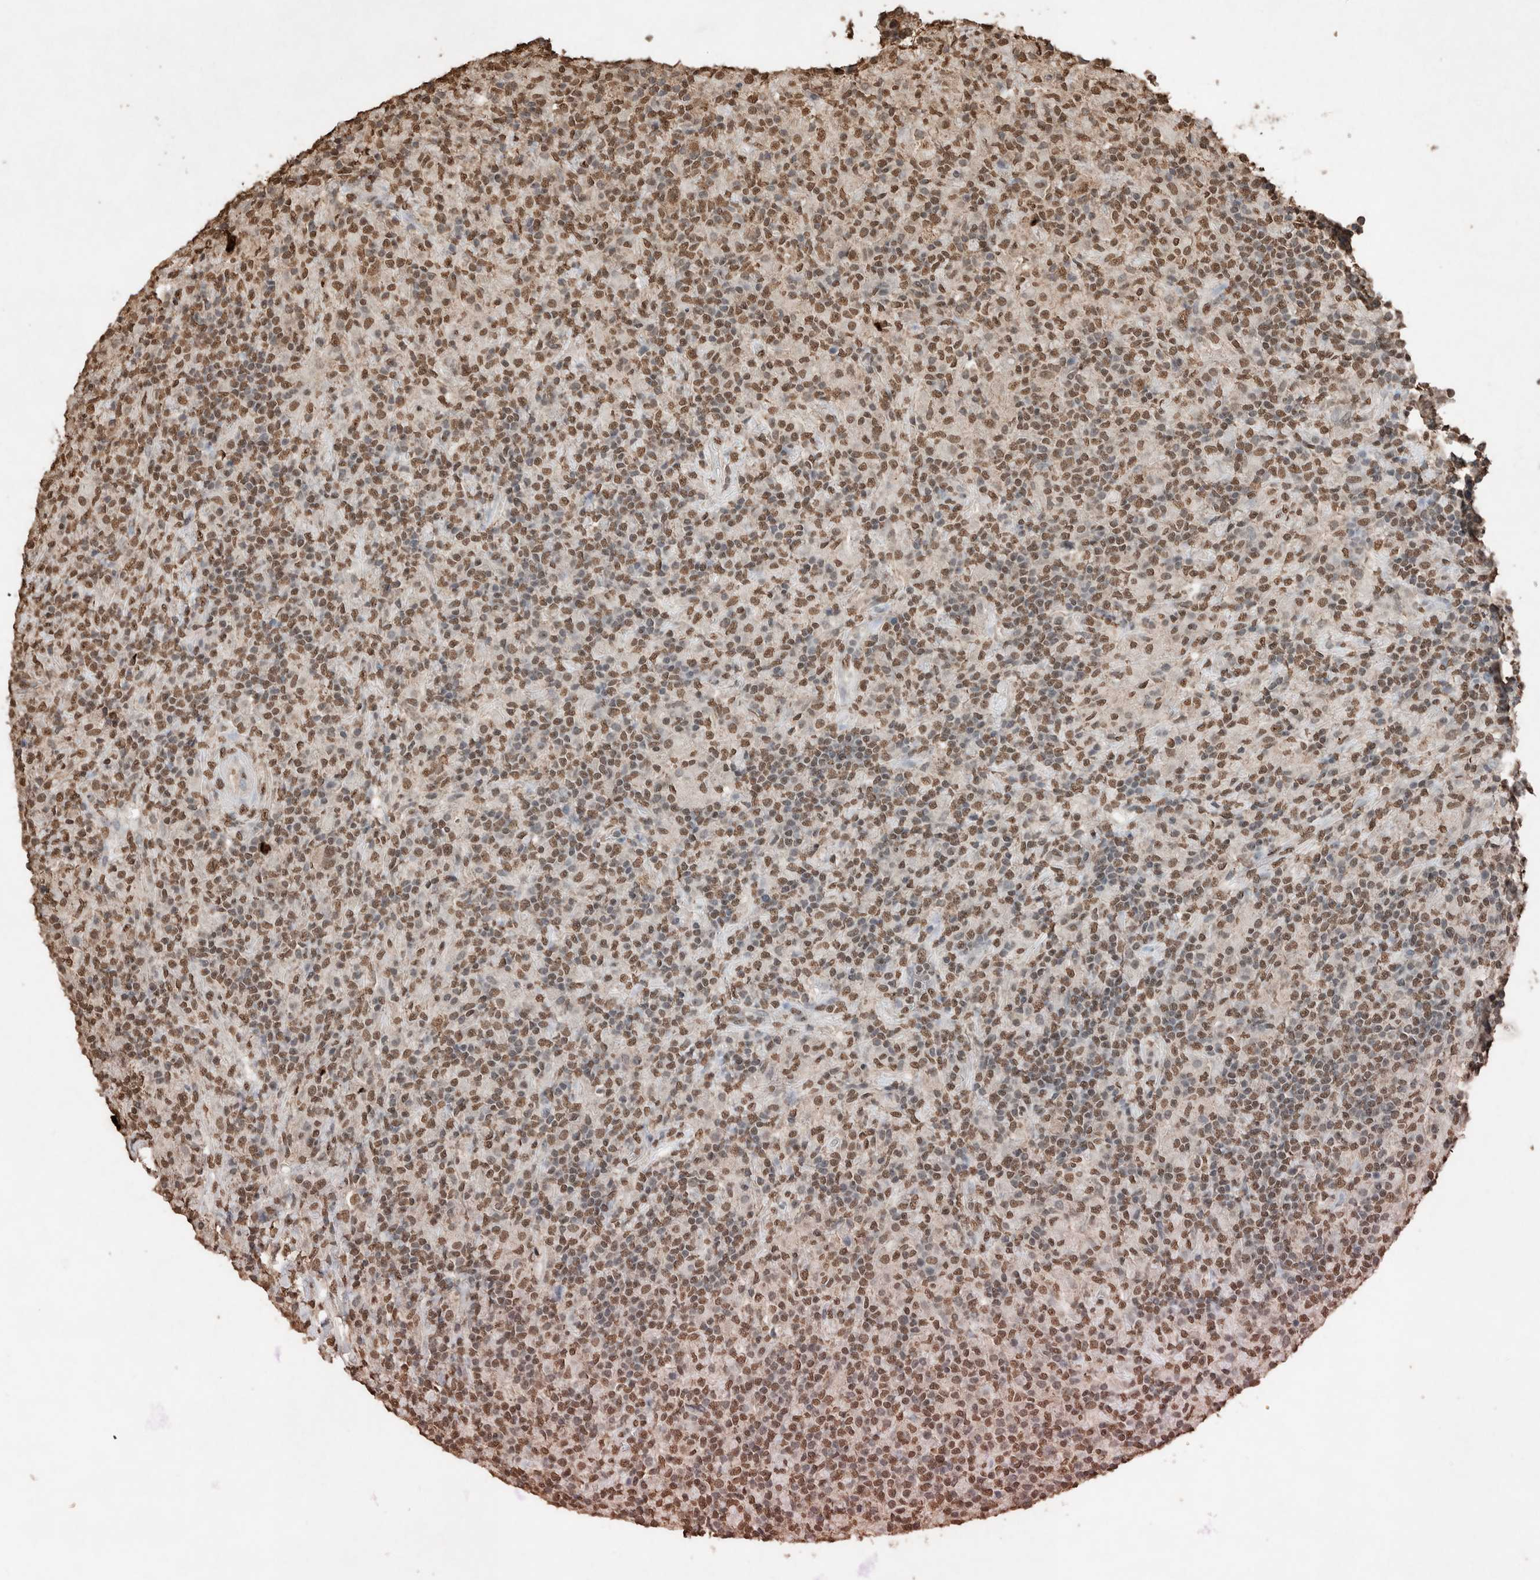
{"staining": {"intensity": "moderate", "quantity": ">75%", "location": "nuclear"}, "tissue": "lymphoma", "cell_type": "Tumor cells", "image_type": "cancer", "snomed": [{"axis": "morphology", "description": "Hodgkin's disease, NOS"}, {"axis": "topography", "description": "Lymph node"}], "caption": "Protein expression analysis of human lymphoma reveals moderate nuclear positivity in about >75% of tumor cells. Using DAB (3,3'-diaminobenzidine) (brown) and hematoxylin (blue) stains, captured at high magnification using brightfield microscopy.", "gene": "FSTL3", "patient": {"sex": "male", "age": 70}}